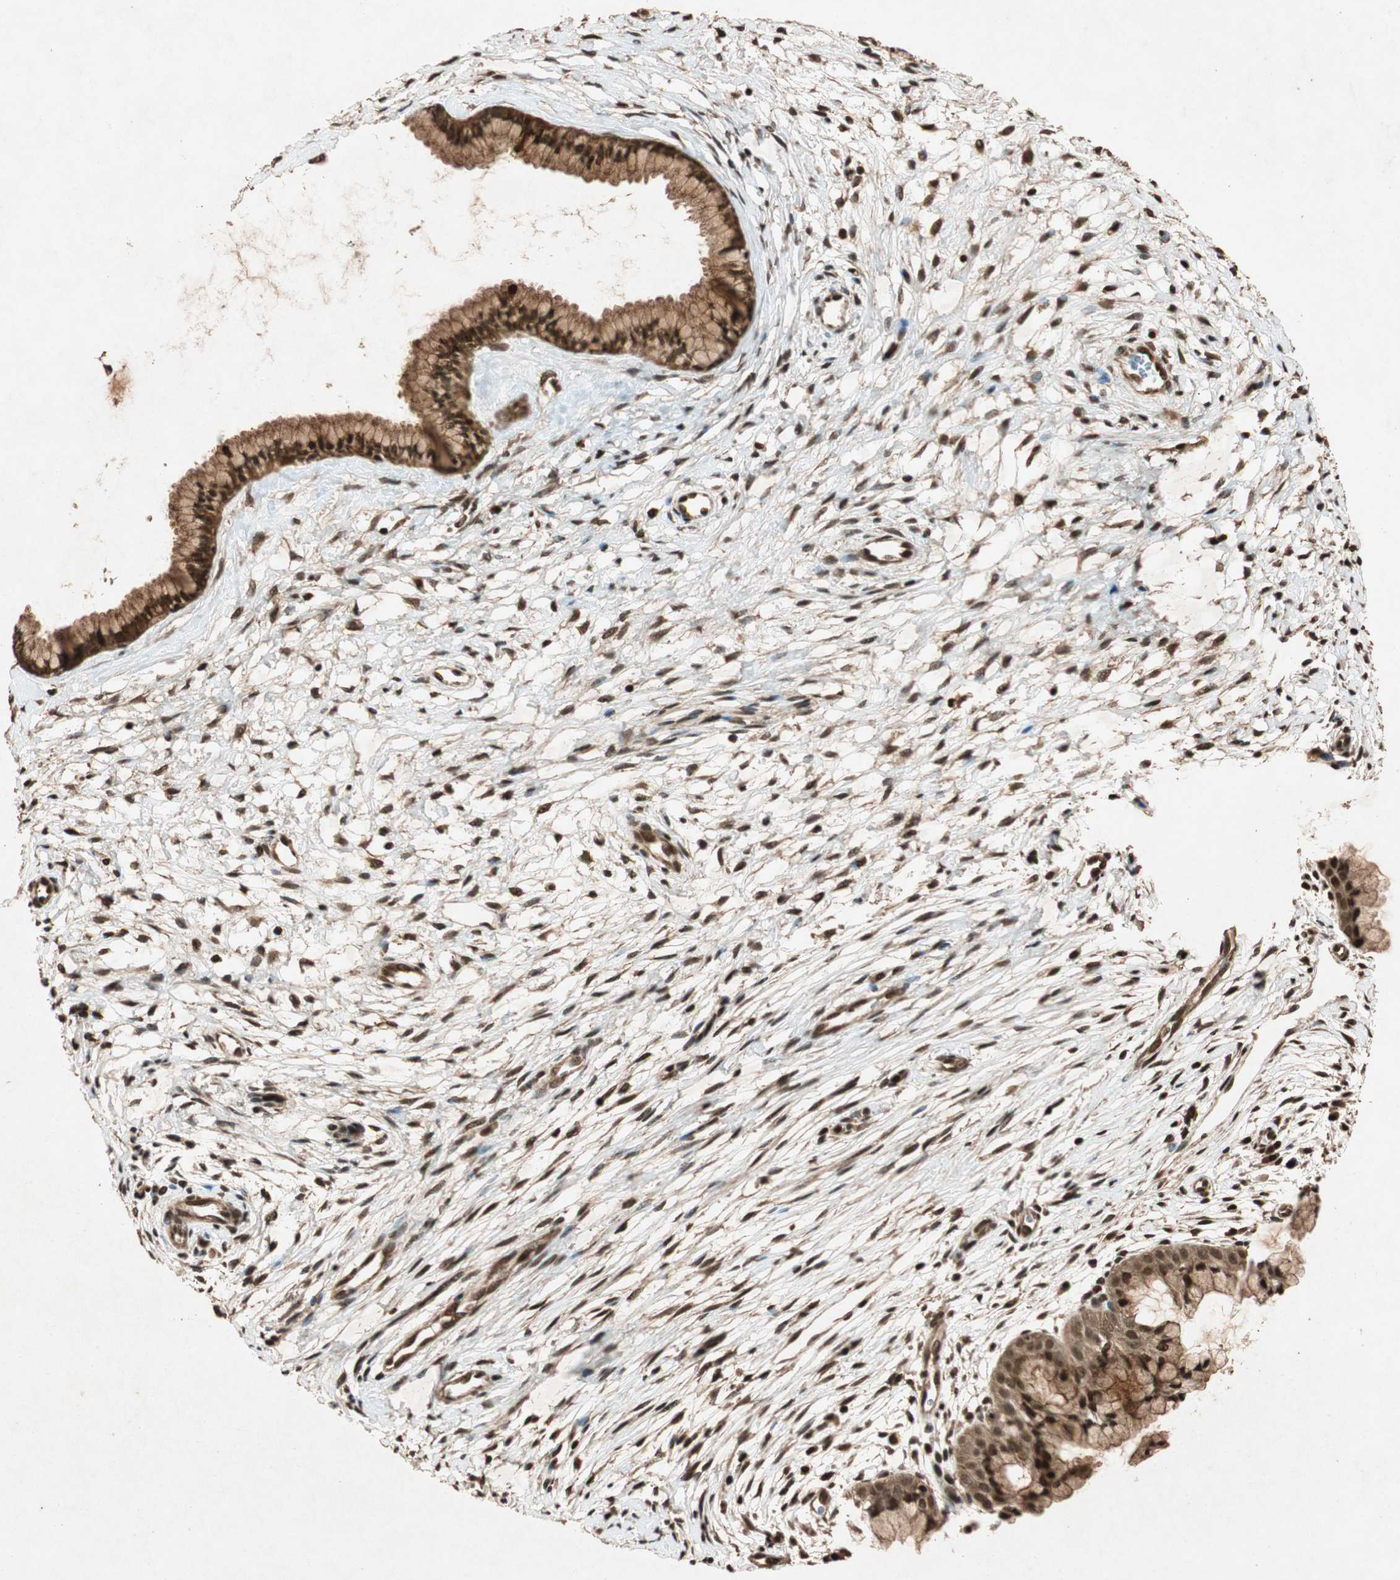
{"staining": {"intensity": "moderate", "quantity": ">75%", "location": "cytoplasmic/membranous,nuclear"}, "tissue": "cervix", "cell_type": "Glandular cells", "image_type": "normal", "snomed": [{"axis": "morphology", "description": "Normal tissue, NOS"}, {"axis": "topography", "description": "Cervix"}], "caption": "Moderate cytoplasmic/membranous,nuclear staining is present in approximately >75% of glandular cells in normal cervix. The staining is performed using DAB (3,3'-diaminobenzidine) brown chromogen to label protein expression. The nuclei are counter-stained blue using hematoxylin.", "gene": "ALKBH5", "patient": {"sex": "female", "age": 39}}